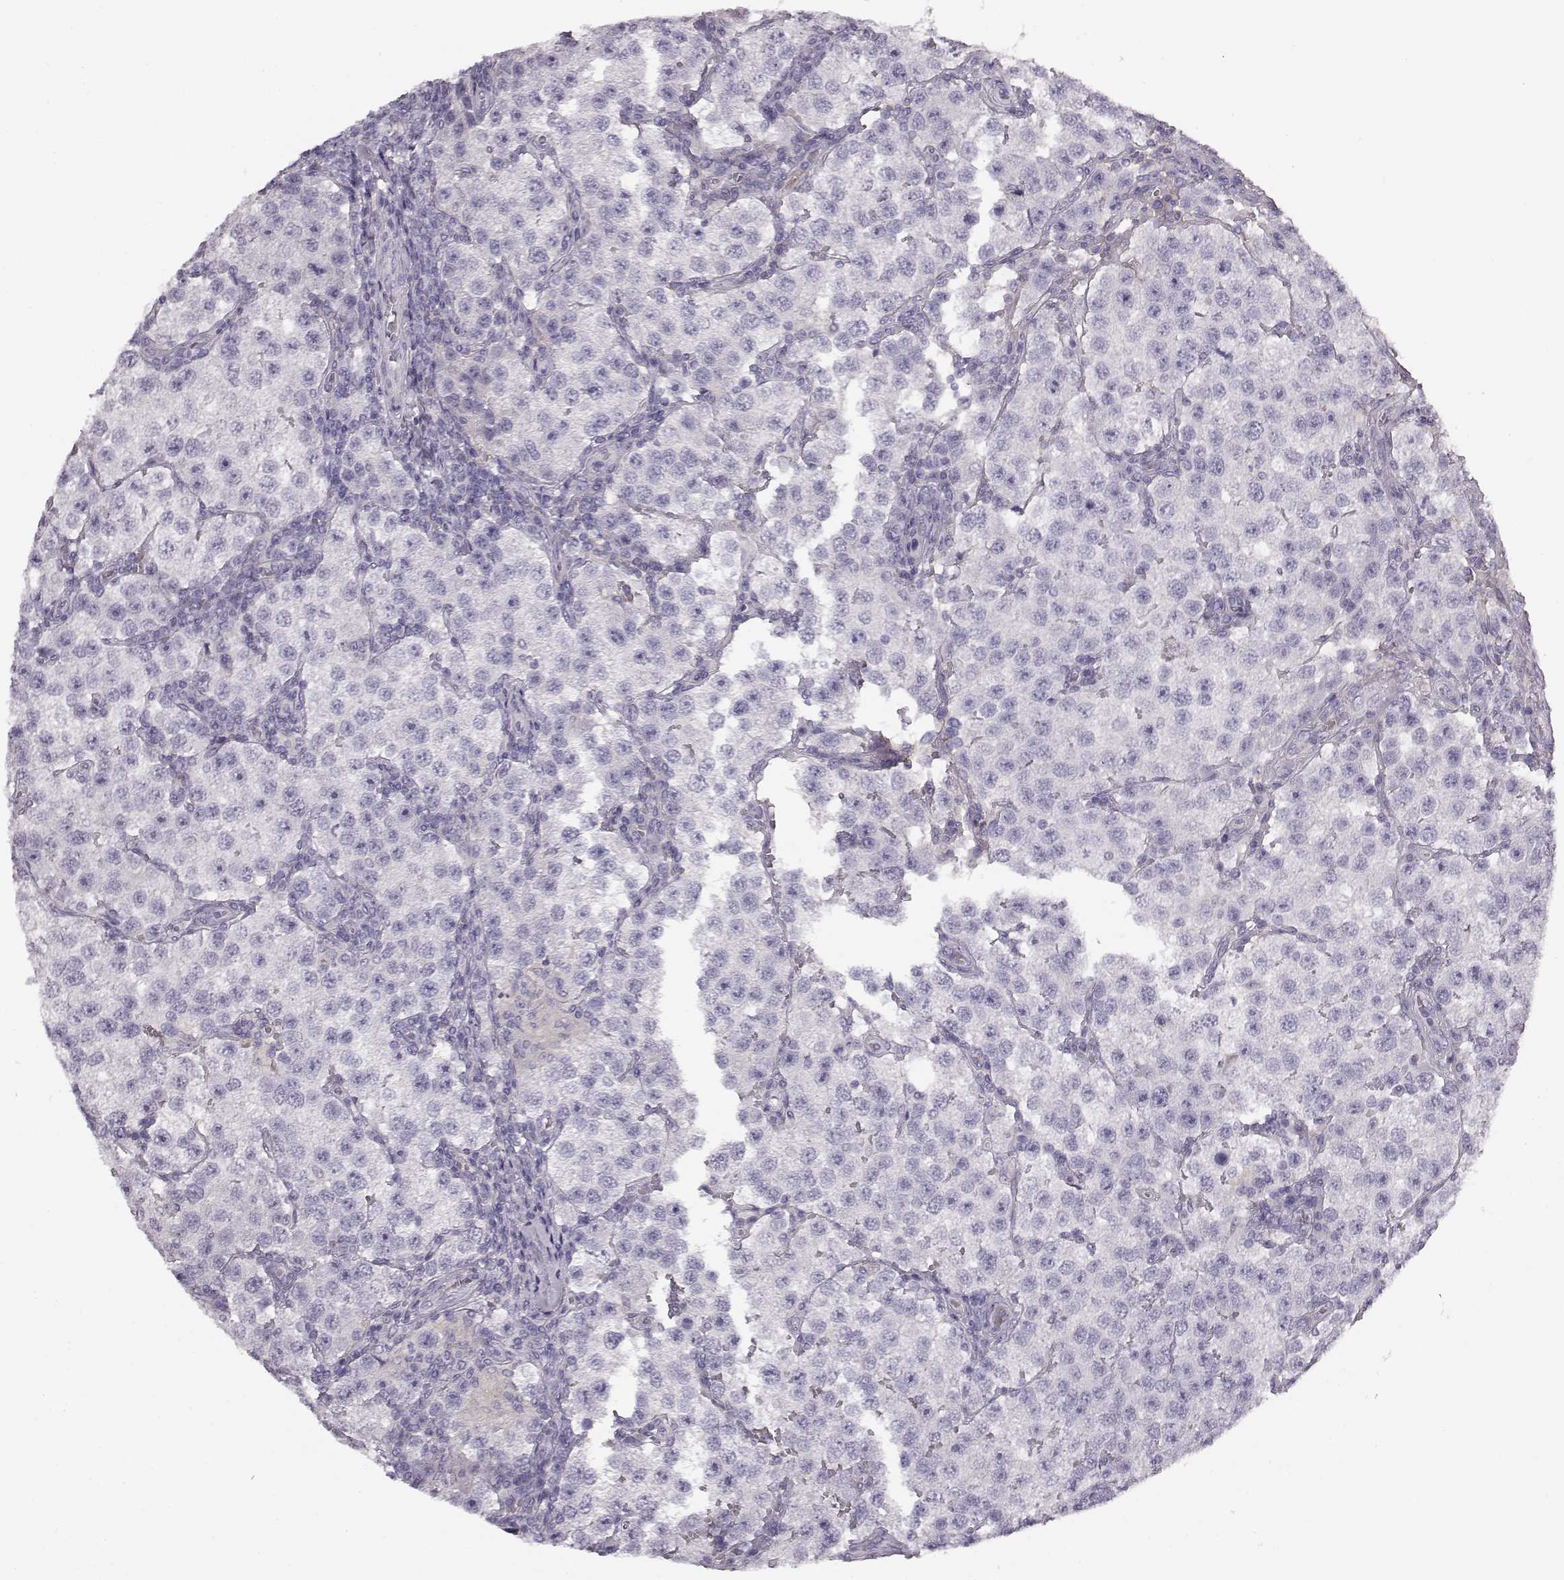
{"staining": {"intensity": "negative", "quantity": "none", "location": "none"}, "tissue": "testis cancer", "cell_type": "Tumor cells", "image_type": "cancer", "snomed": [{"axis": "morphology", "description": "Seminoma, NOS"}, {"axis": "topography", "description": "Testis"}], "caption": "Immunohistochemistry histopathology image of neoplastic tissue: human testis cancer (seminoma) stained with DAB exhibits no significant protein expression in tumor cells. Brightfield microscopy of IHC stained with DAB (3,3'-diaminobenzidine) (brown) and hematoxylin (blue), captured at high magnification.", "gene": "KIAA0319", "patient": {"sex": "male", "age": 37}}